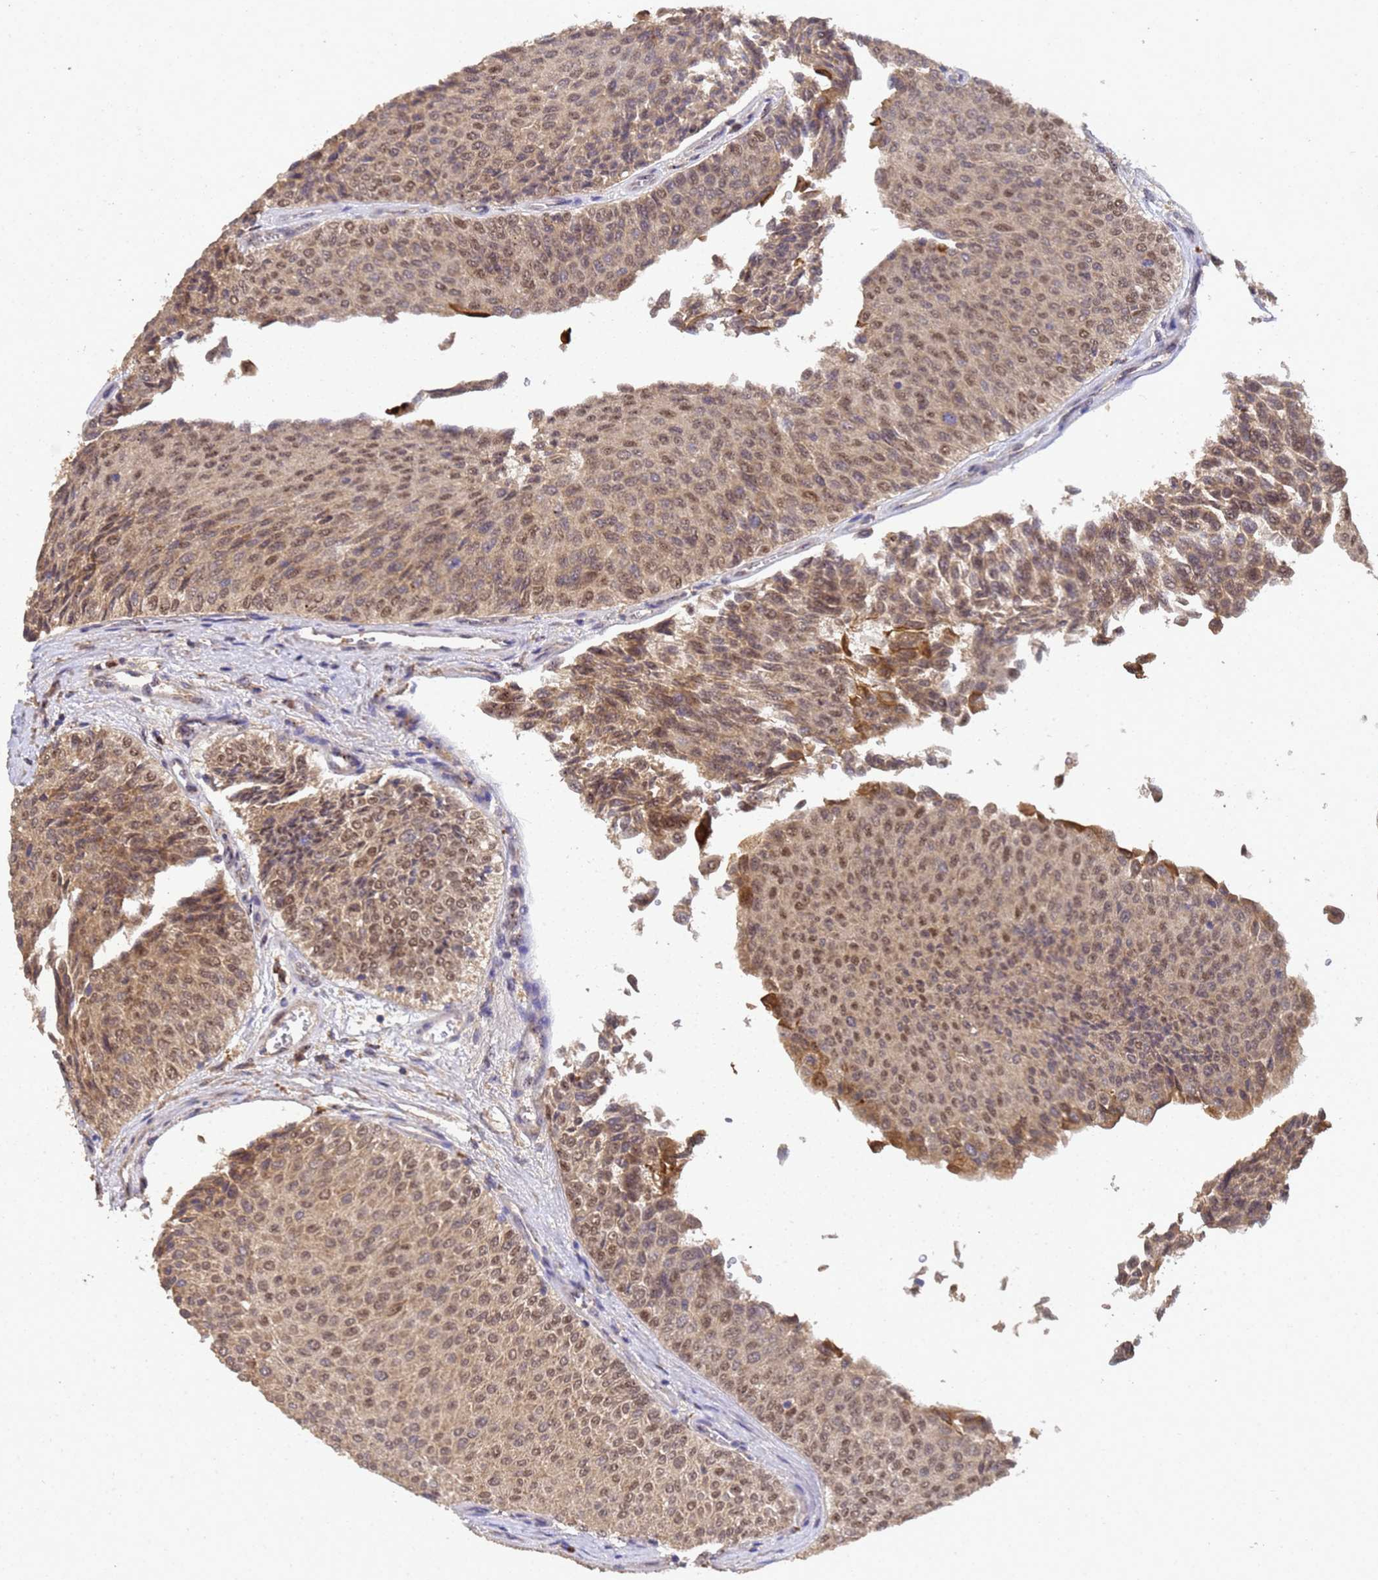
{"staining": {"intensity": "moderate", "quantity": ">75%", "location": "cytoplasmic/membranous,nuclear"}, "tissue": "urothelial cancer", "cell_type": "Tumor cells", "image_type": "cancer", "snomed": [{"axis": "morphology", "description": "Urothelial carcinoma, Low grade"}, {"axis": "topography", "description": "Urinary bladder"}], "caption": "Urothelial cancer stained with a brown dye demonstrates moderate cytoplasmic/membranous and nuclear positive expression in approximately >75% of tumor cells.", "gene": "SECISBP2", "patient": {"sex": "male", "age": 78}}